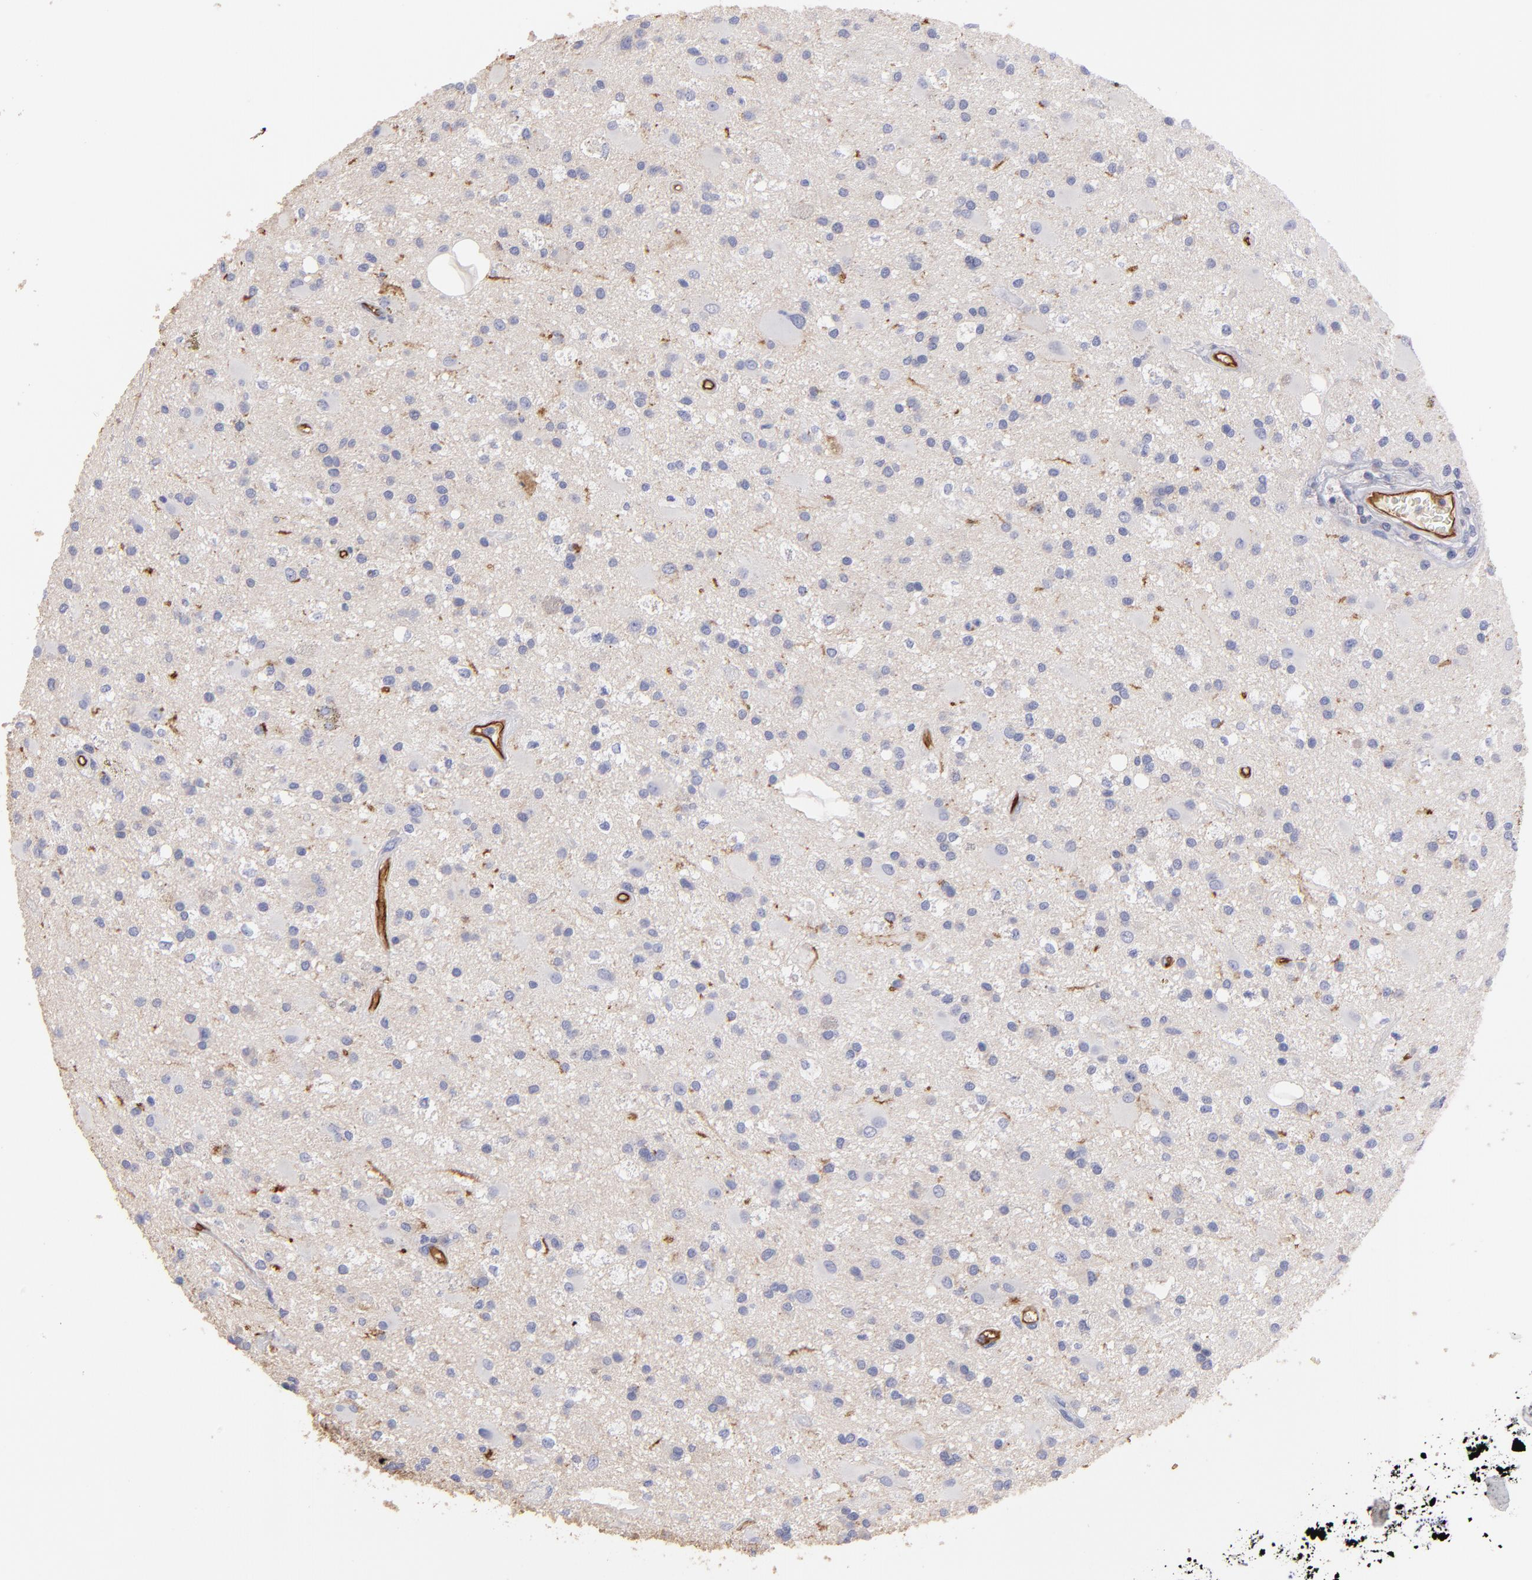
{"staining": {"intensity": "negative", "quantity": "none", "location": "none"}, "tissue": "glioma", "cell_type": "Tumor cells", "image_type": "cancer", "snomed": [{"axis": "morphology", "description": "Glioma, malignant, Low grade"}, {"axis": "topography", "description": "Brain"}], "caption": "The image shows no significant positivity in tumor cells of glioma.", "gene": "ABCB1", "patient": {"sex": "male", "age": 58}}